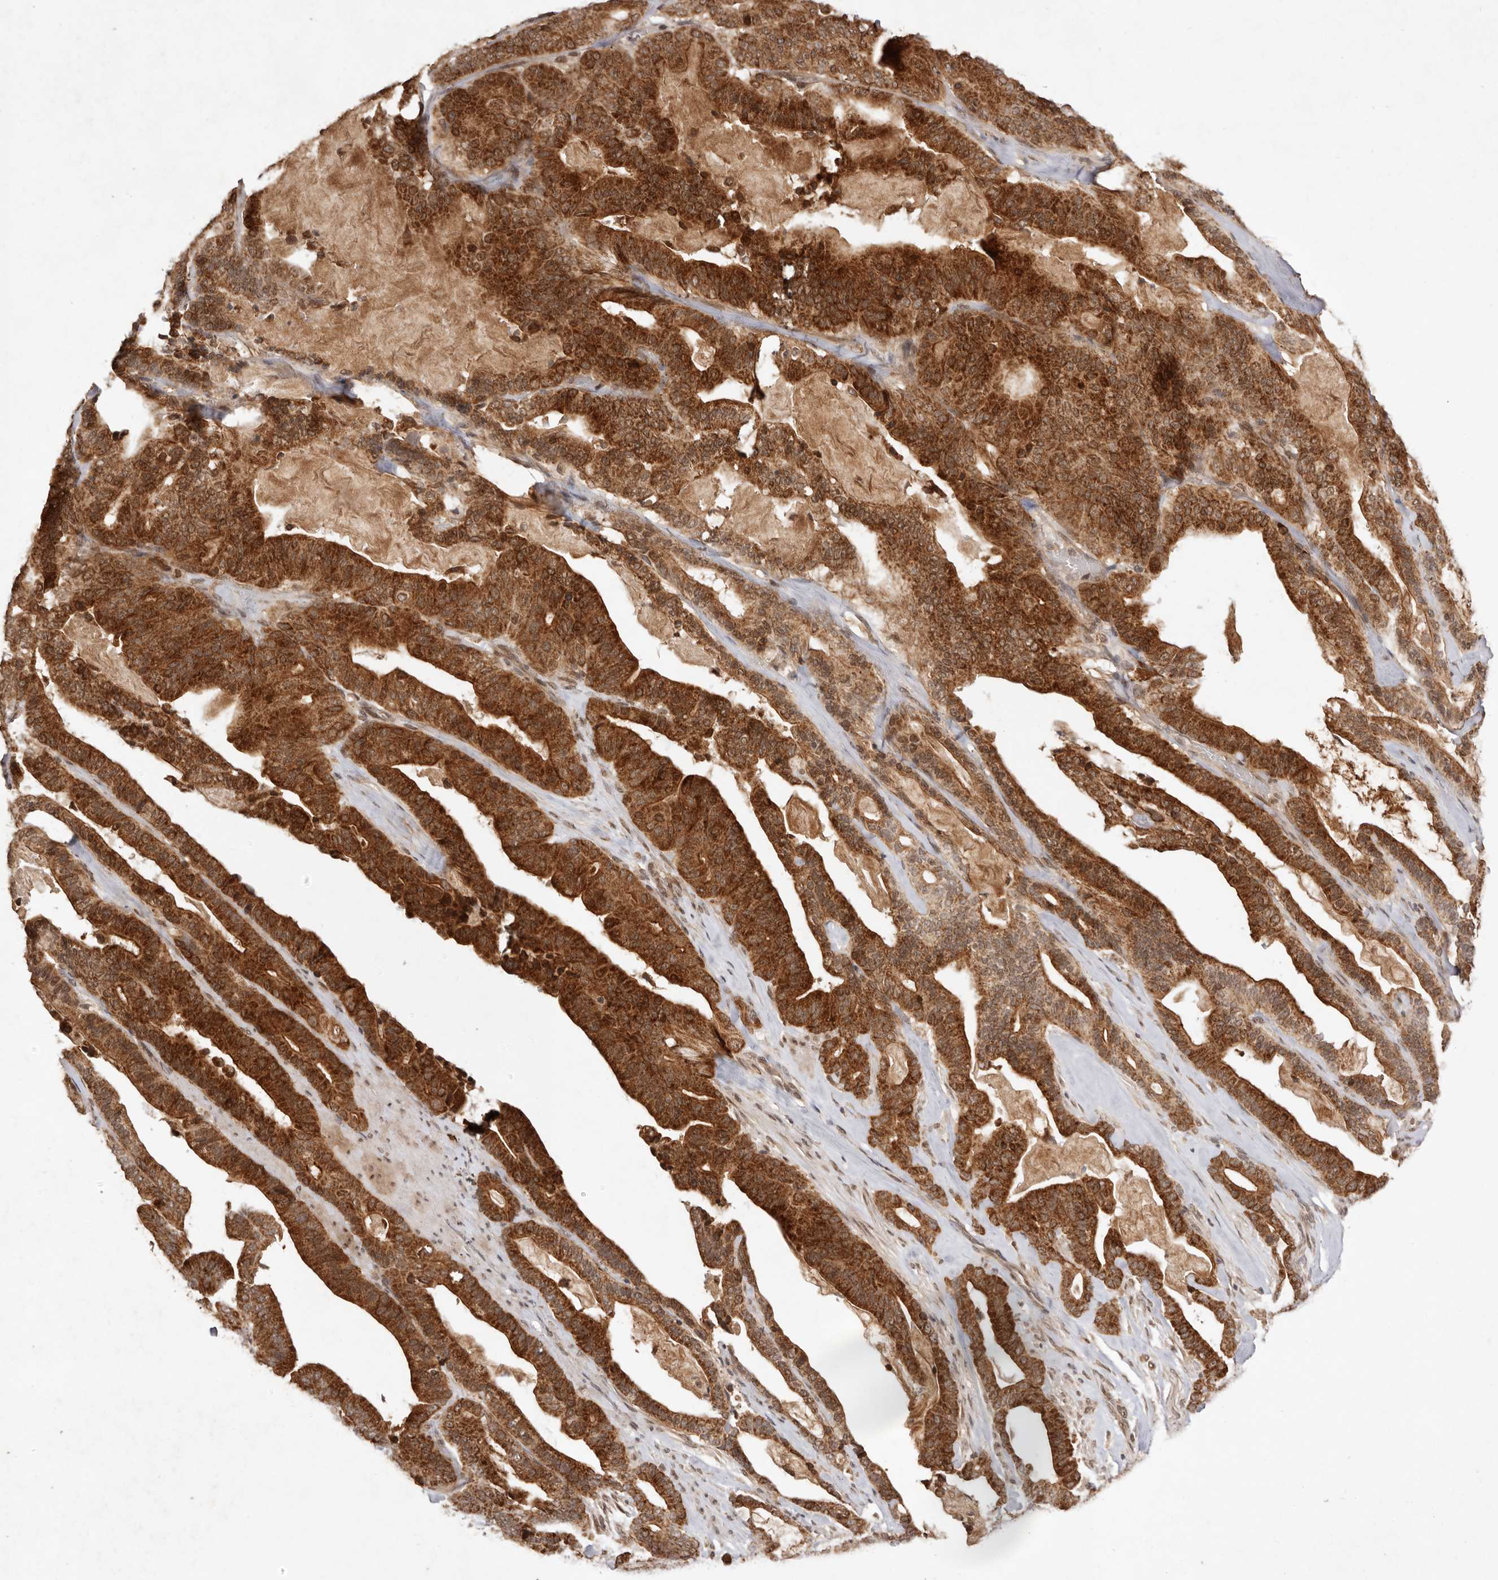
{"staining": {"intensity": "strong", "quantity": ">75%", "location": "cytoplasmic/membranous"}, "tissue": "pancreatic cancer", "cell_type": "Tumor cells", "image_type": "cancer", "snomed": [{"axis": "morphology", "description": "Adenocarcinoma, NOS"}, {"axis": "topography", "description": "Pancreas"}], "caption": "High-power microscopy captured an IHC photomicrograph of pancreatic cancer (adenocarcinoma), revealing strong cytoplasmic/membranous positivity in approximately >75% of tumor cells.", "gene": "TARS2", "patient": {"sex": "male", "age": 63}}